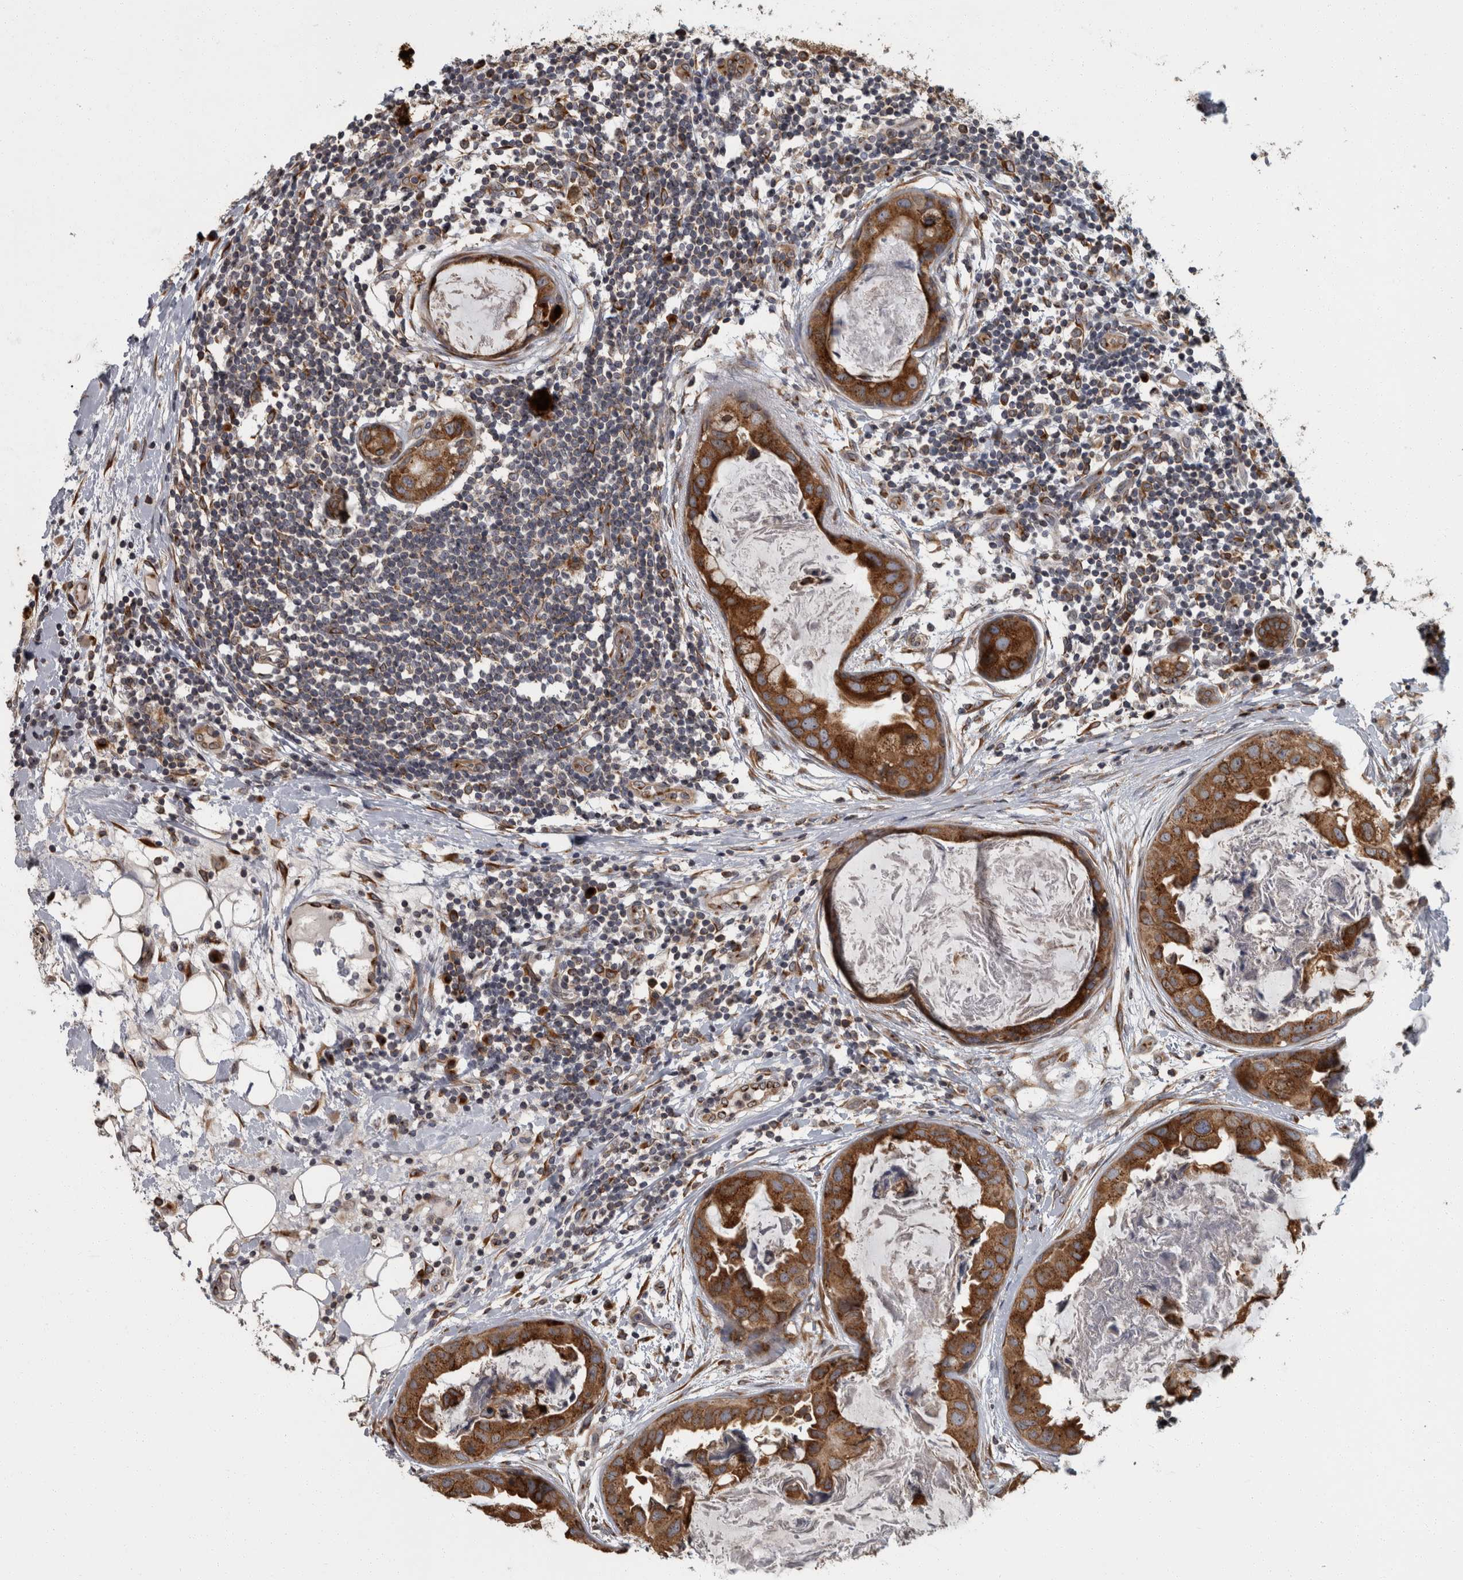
{"staining": {"intensity": "moderate", "quantity": ">75%", "location": "cytoplasmic/membranous"}, "tissue": "breast cancer", "cell_type": "Tumor cells", "image_type": "cancer", "snomed": [{"axis": "morphology", "description": "Duct carcinoma"}, {"axis": "topography", "description": "Breast"}], "caption": "IHC image of human breast intraductal carcinoma stained for a protein (brown), which demonstrates medium levels of moderate cytoplasmic/membranous positivity in approximately >75% of tumor cells.", "gene": "LMAN2L", "patient": {"sex": "female", "age": 40}}